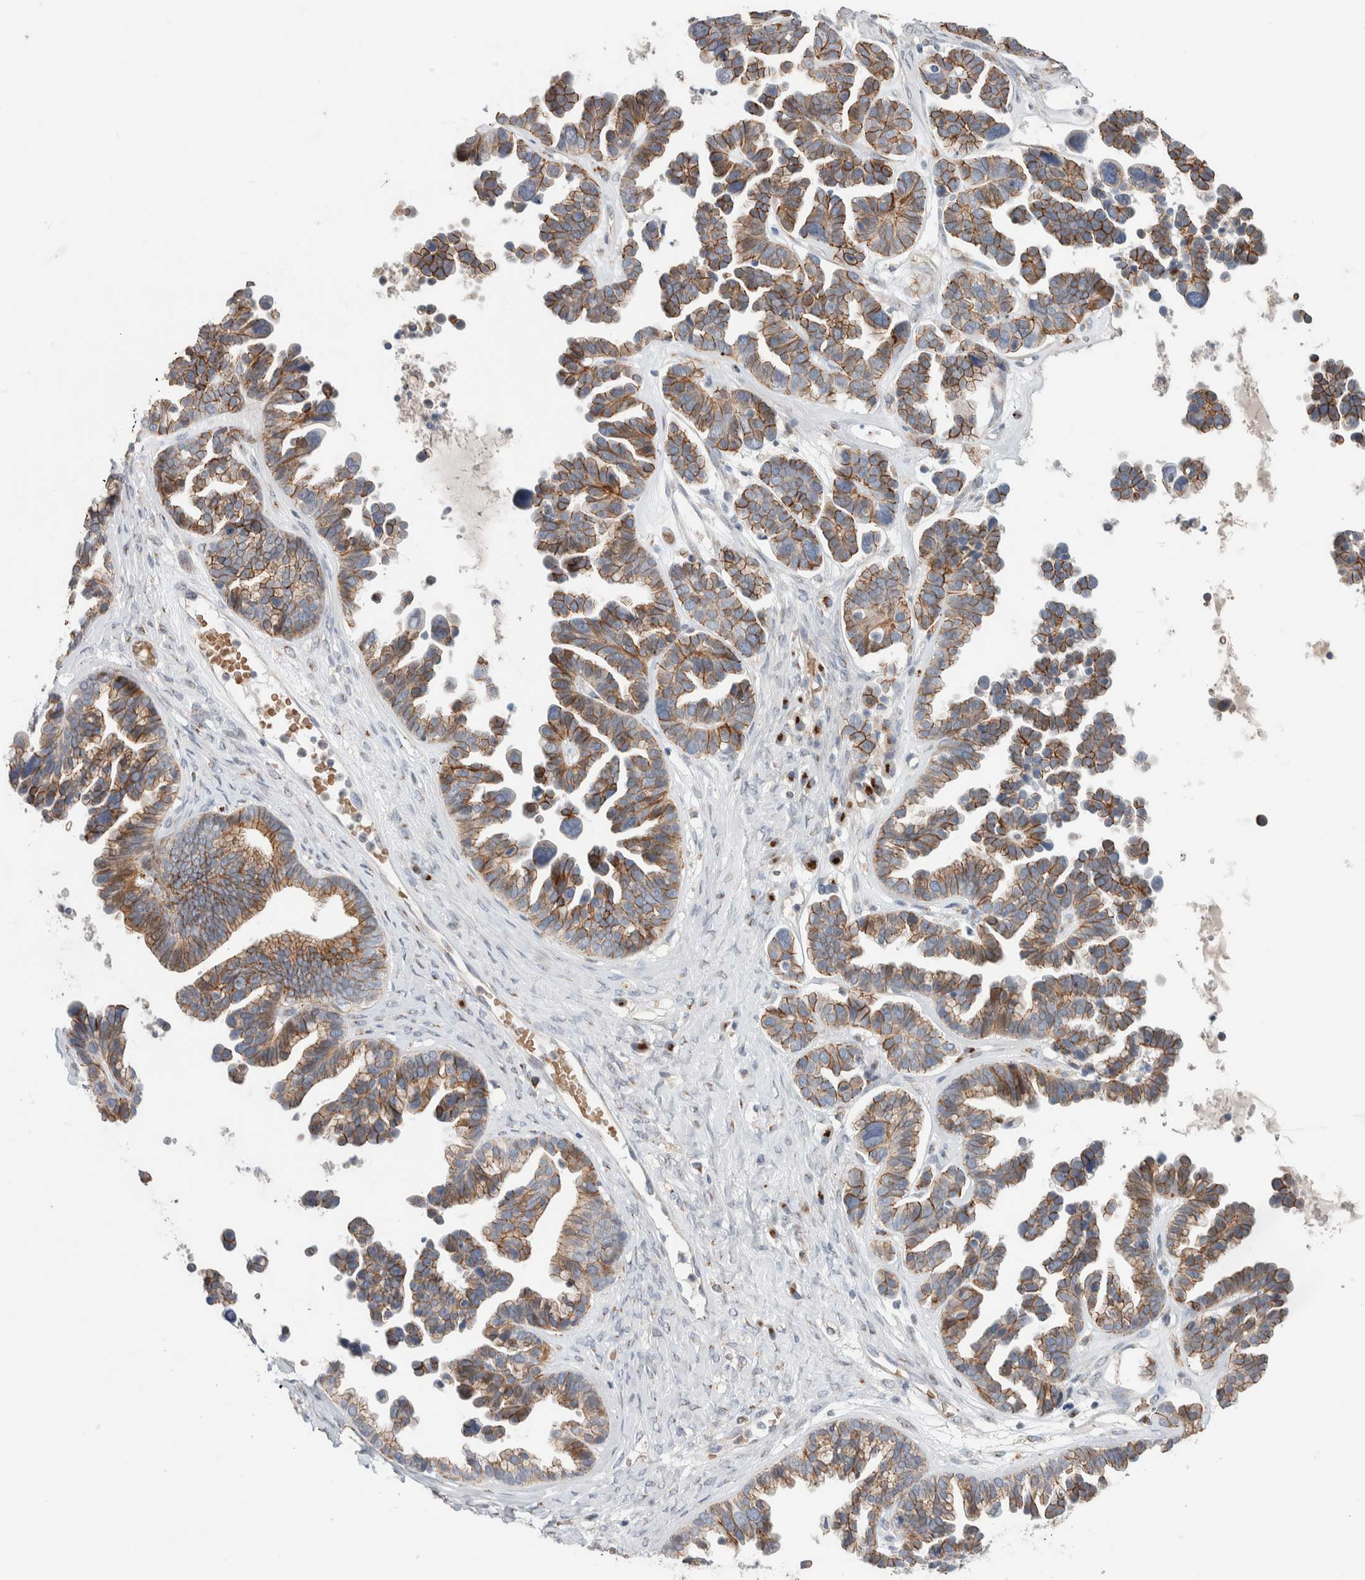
{"staining": {"intensity": "moderate", "quantity": ">75%", "location": "cytoplasmic/membranous"}, "tissue": "ovarian cancer", "cell_type": "Tumor cells", "image_type": "cancer", "snomed": [{"axis": "morphology", "description": "Cystadenocarcinoma, serous, NOS"}, {"axis": "topography", "description": "Ovary"}], "caption": "A histopathology image showing moderate cytoplasmic/membranous positivity in about >75% of tumor cells in ovarian cancer (serous cystadenocarcinoma), as visualized by brown immunohistochemical staining.", "gene": "SLC38A10", "patient": {"sex": "female", "age": 56}}